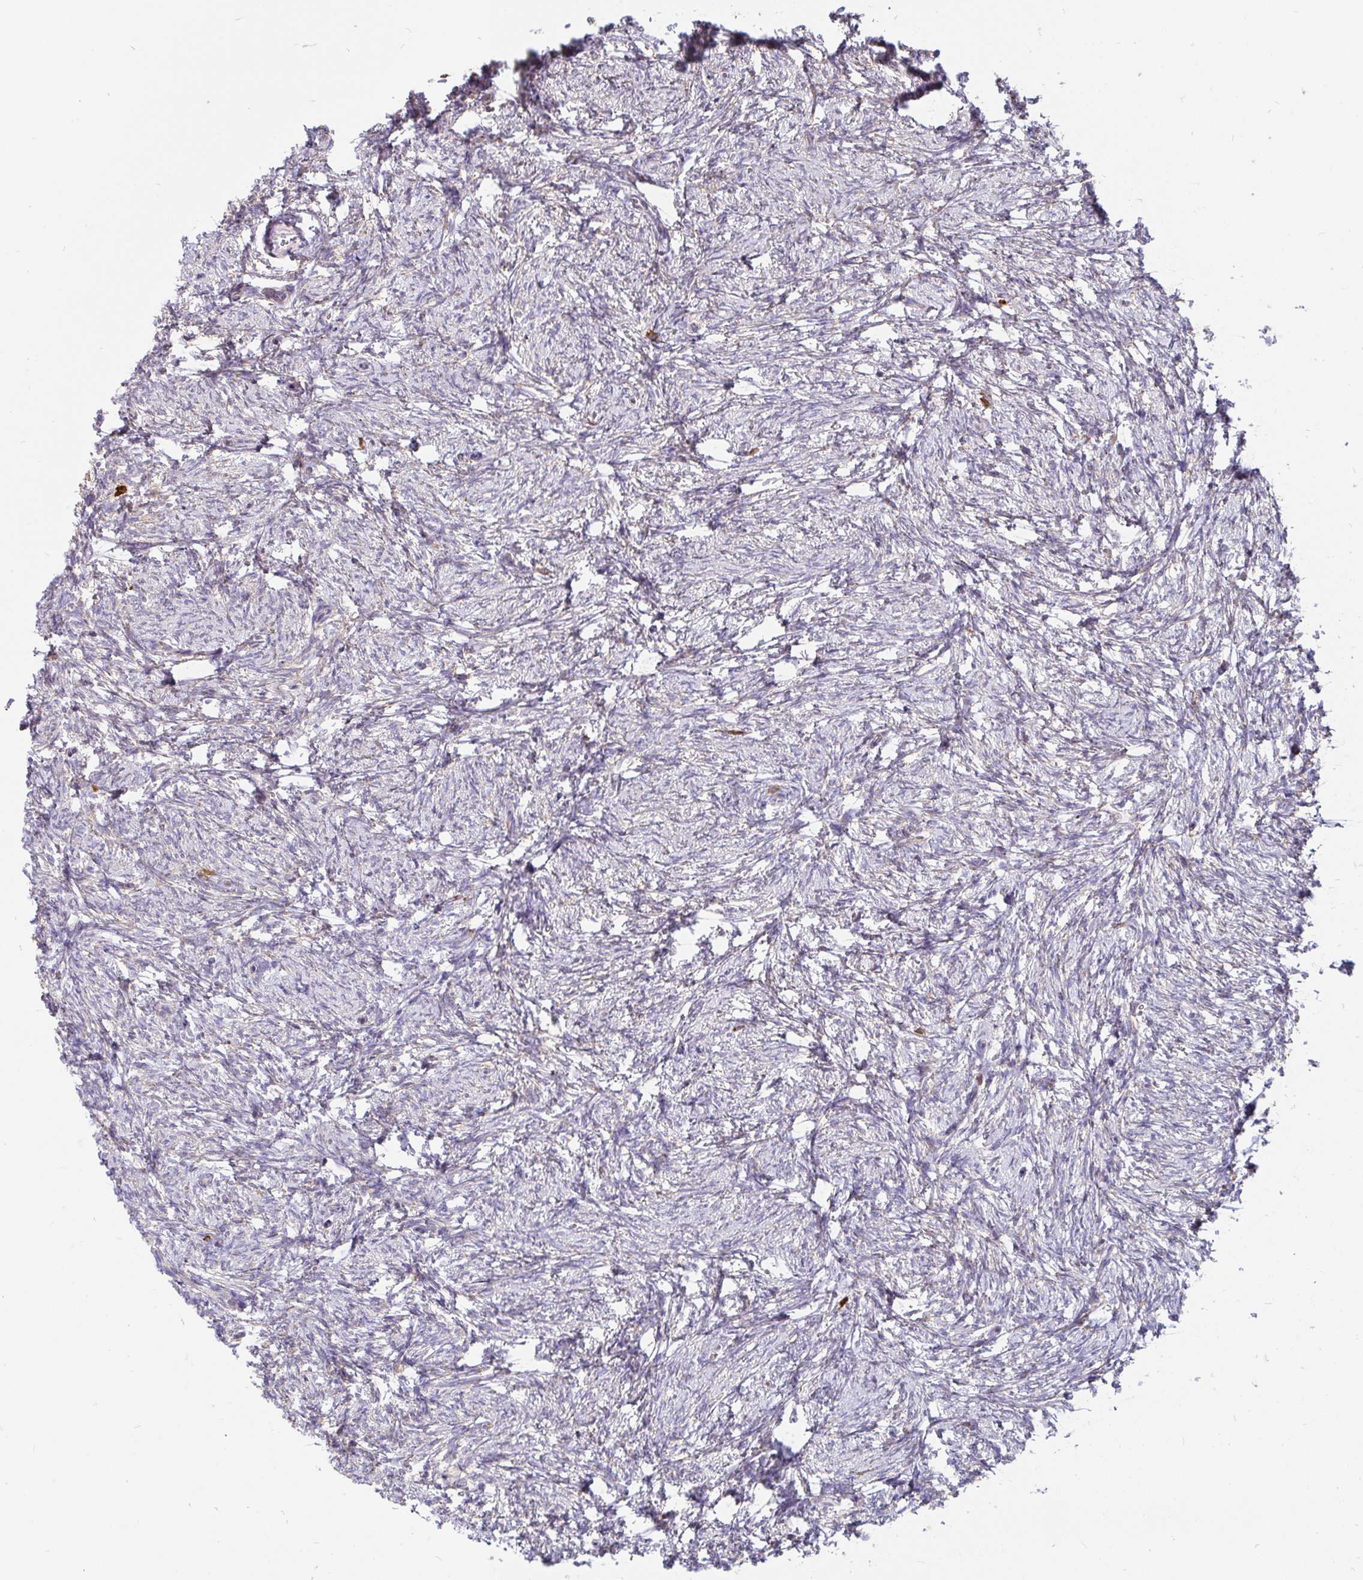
{"staining": {"intensity": "negative", "quantity": "none", "location": "none"}, "tissue": "ovary", "cell_type": "Ovarian stroma cells", "image_type": "normal", "snomed": [{"axis": "morphology", "description": "Normal tissue, NOS"}, {"axis": "topography", "description": "Ovary"}], "caption": "This is a image of immunohistochemistry staining of normal ovary, which shows no staining in ovarian stroma cells.", "gene": "EML5", "patient": {"sex": "female", "age": 41}}